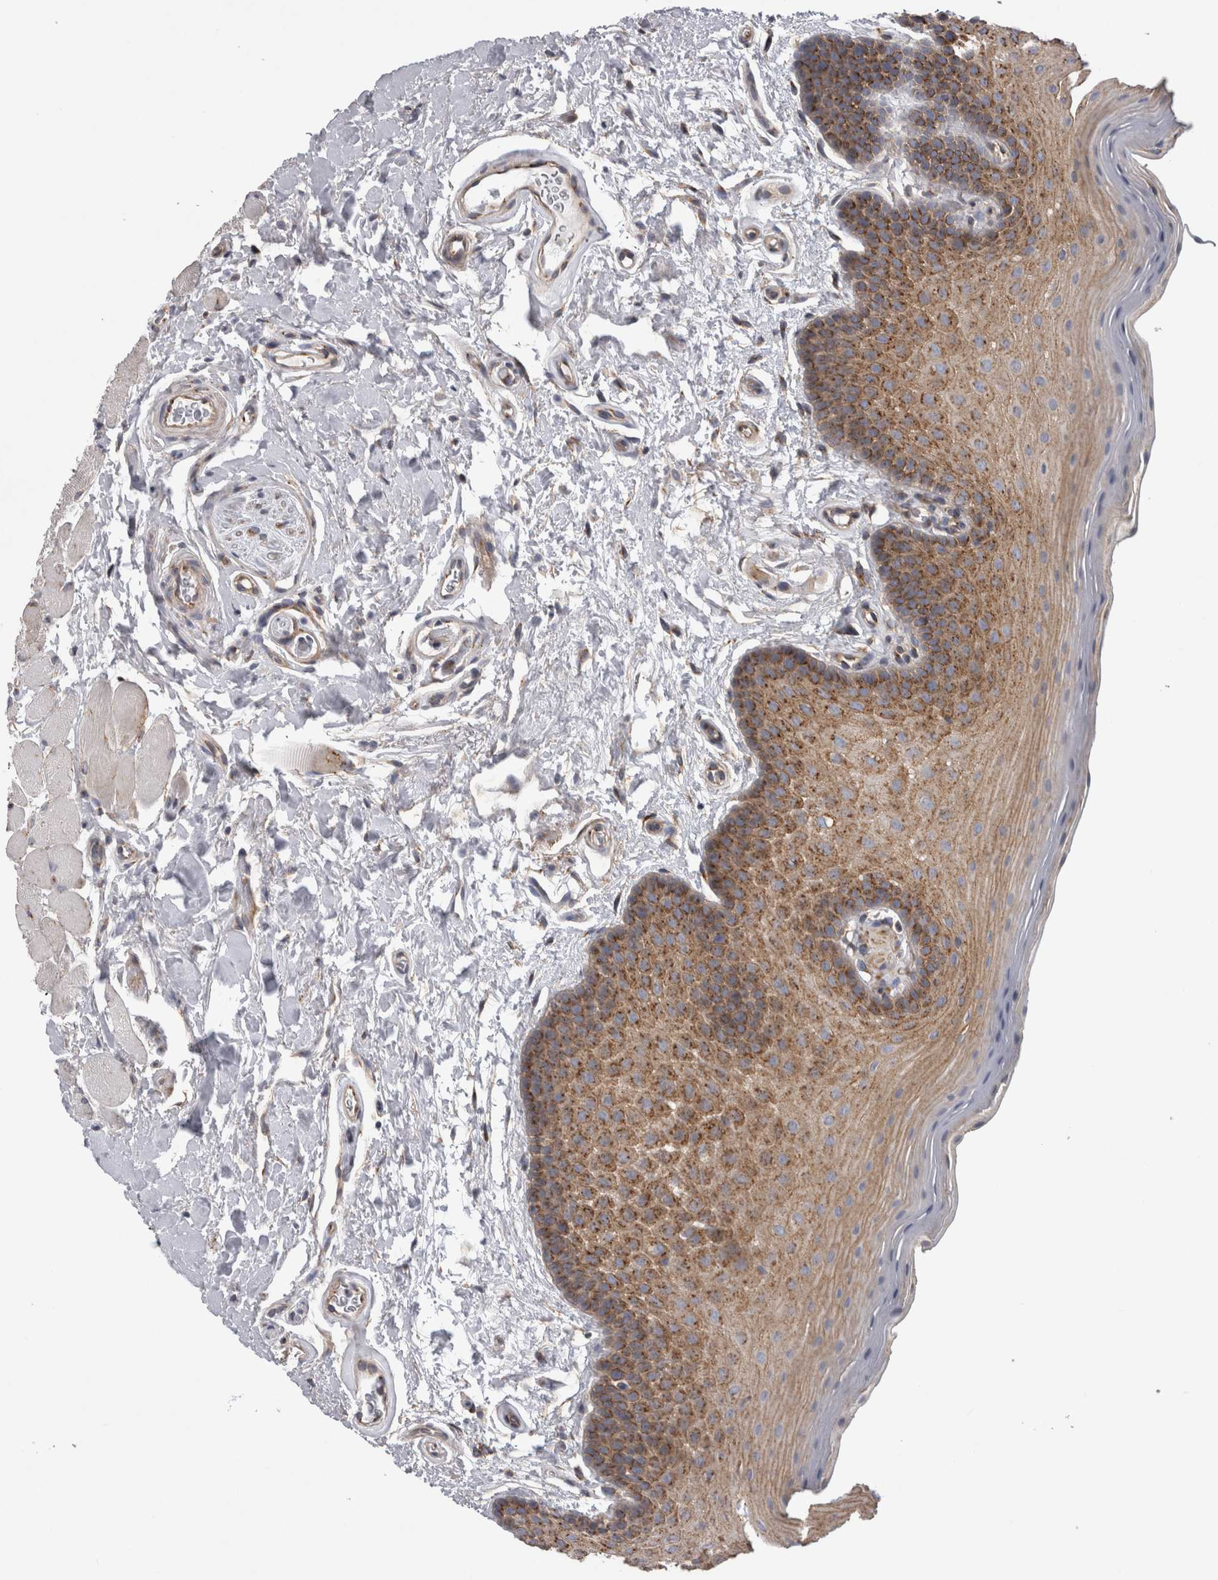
{"staining": {"intensity": "moderate", "quantity": ">75%", "location": "cytoplasmic/membranous"}, "tissue": "oral mucosa", "cell_type": "Squamous epithelial cells", "image_type": "normal", "snomed": [{"axis": "morphology", "description": "Normal tissue, NOS"}, {"axis": "topography", "description": "Oral tissue"}], "caption": "Protein staining displays moderate cytoplasmic/membranous expression in approximately >75% of squamous epithelial cells in normal oral mucosa.", "gene": "ATXN3L", "patient": {"sex": "male", "age": 62}}